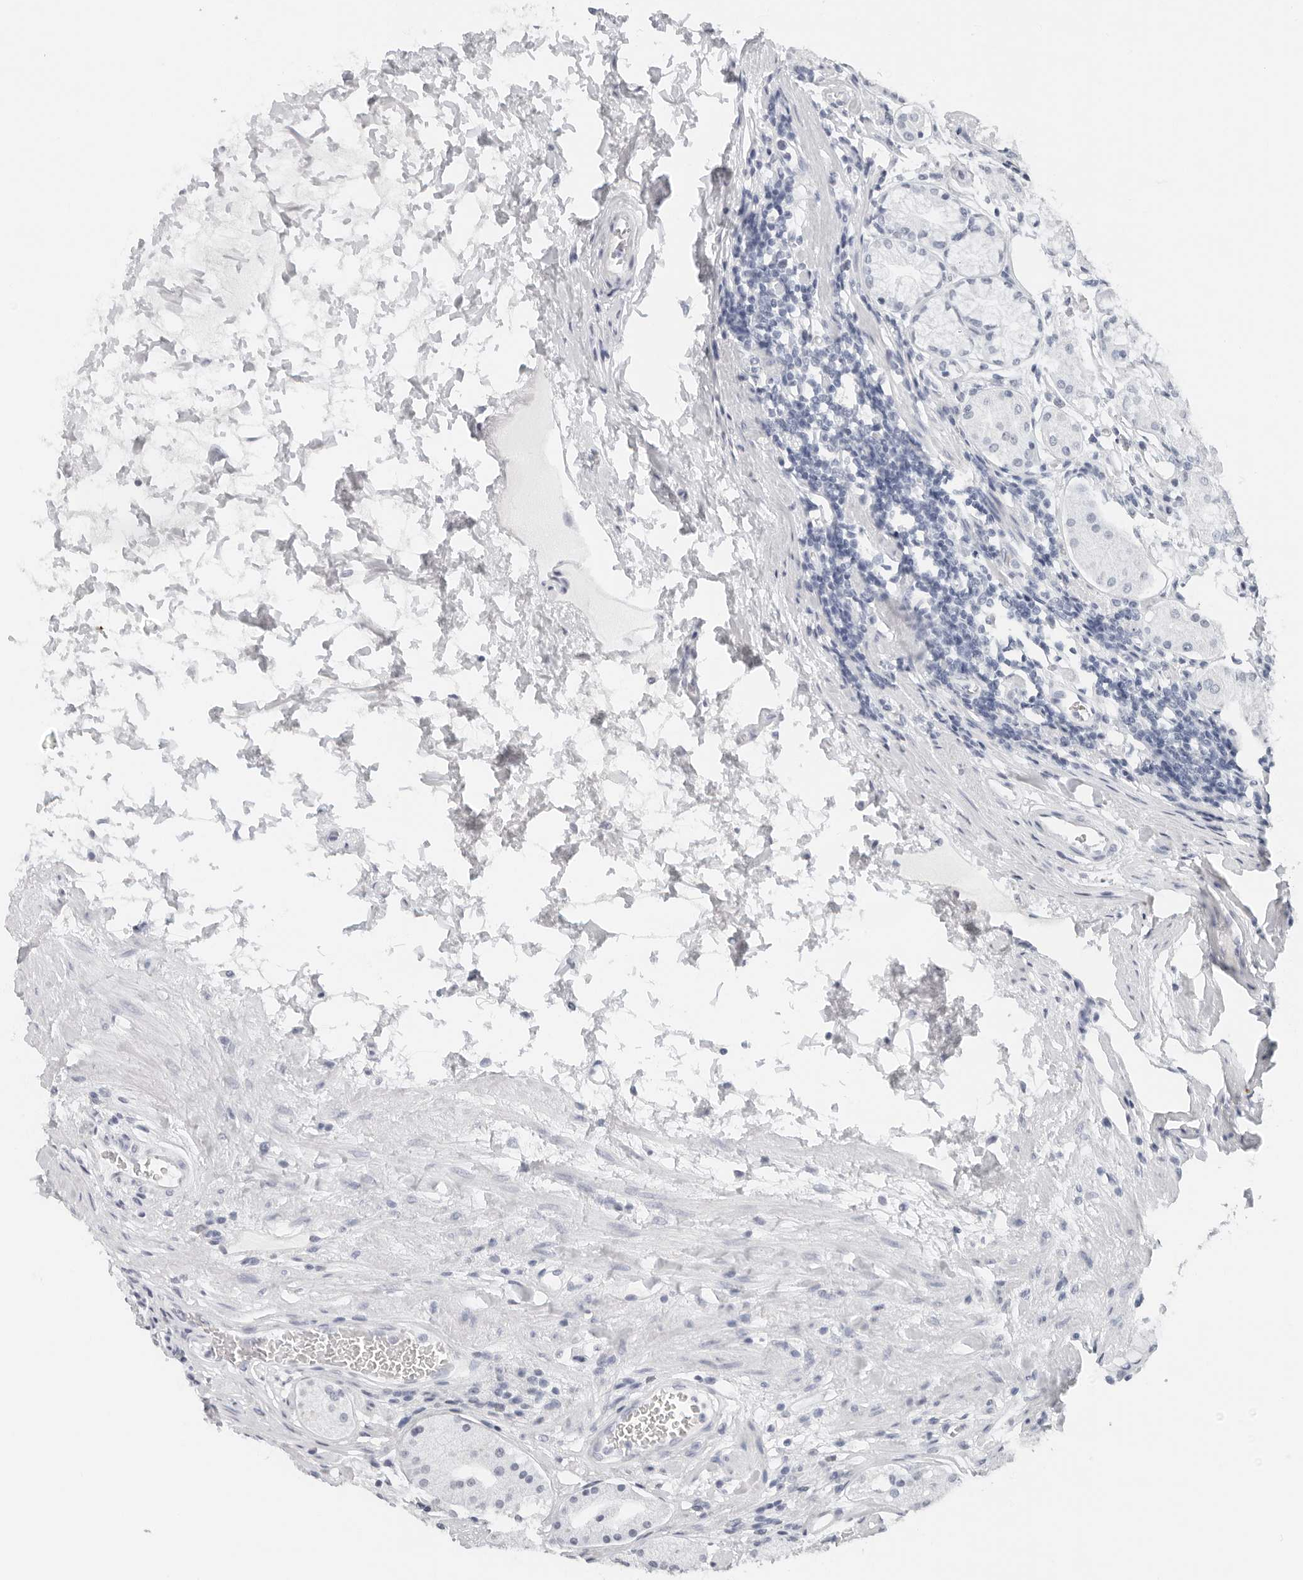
{"staining": {"intensity": "negative", "quantity": "none", "location": "none"}, "tissue": "stomach", "cell_type": "Glandular cells", "image_type": "normal", "snomed": [{"axis": "morphology", "description": "Normal tissue, NOS"}, {"axis": "topography", "description": "Stomach, lower"}], "caption": "High power microscopy photomicrograph of an immunohistochemistry (IHC) image of unremarkable stomach, revealing no significant positivity in glandular cells.", "gene": "CST1", "patient": {"sex": "female", "age": 56}}